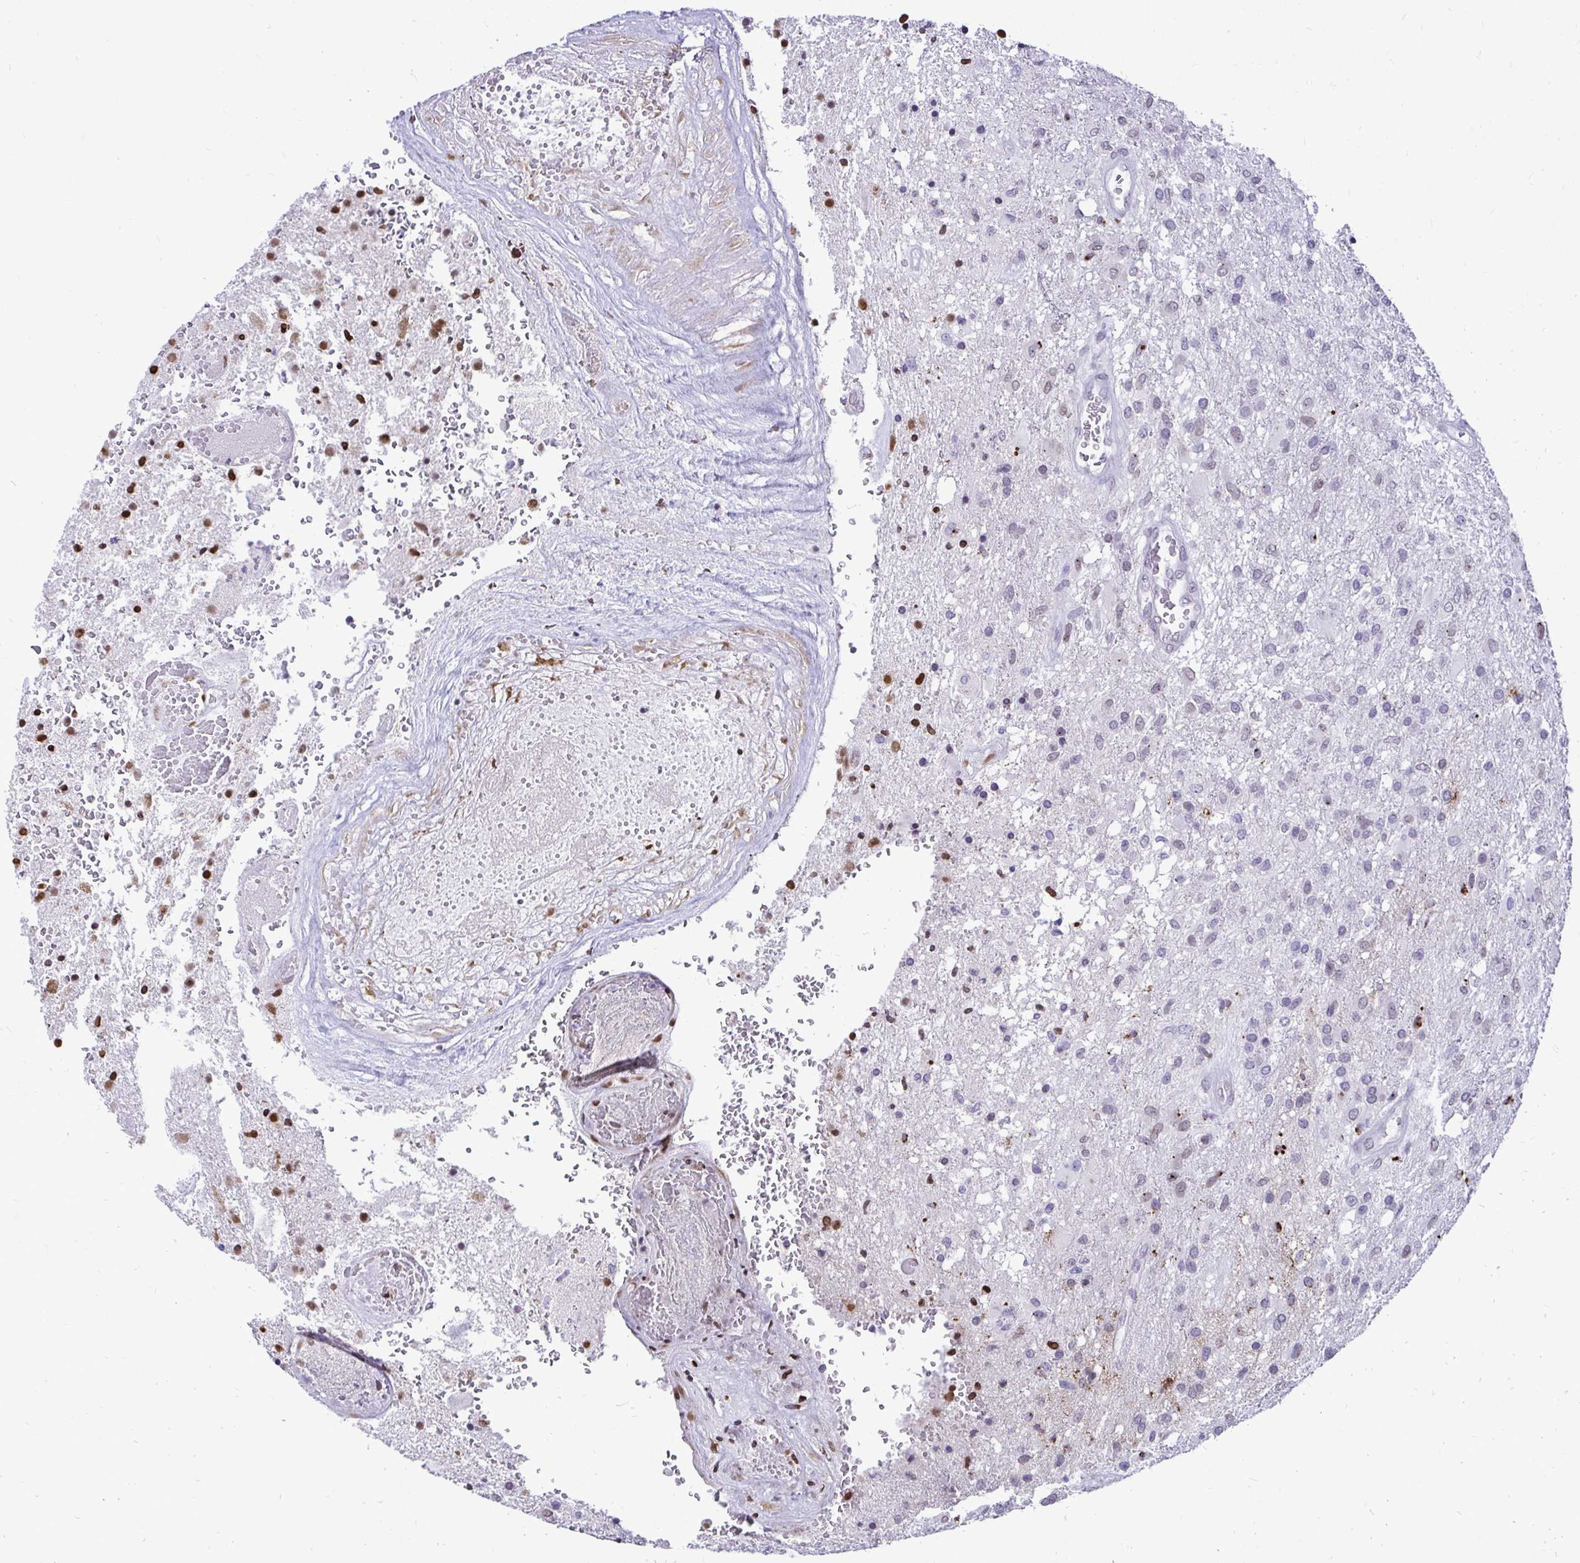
{"staining": {"intensity": "negative", "quantity": "none", "location": "none"}, "tissue": "glioma", "cell_type": "Tumor cells", "image_type": "cancer", "snomed": [{"axis": "morphology", "description": "Glioma, malignant, High grade"}, {"axis": "topography", "description": "Brain"}], "caption": "A micrograph of human malignant glioma (high-grade) is negative for staining in tumor cells.", "gene": "BANF1", "patient": {"sex": "female", "age": 74}}